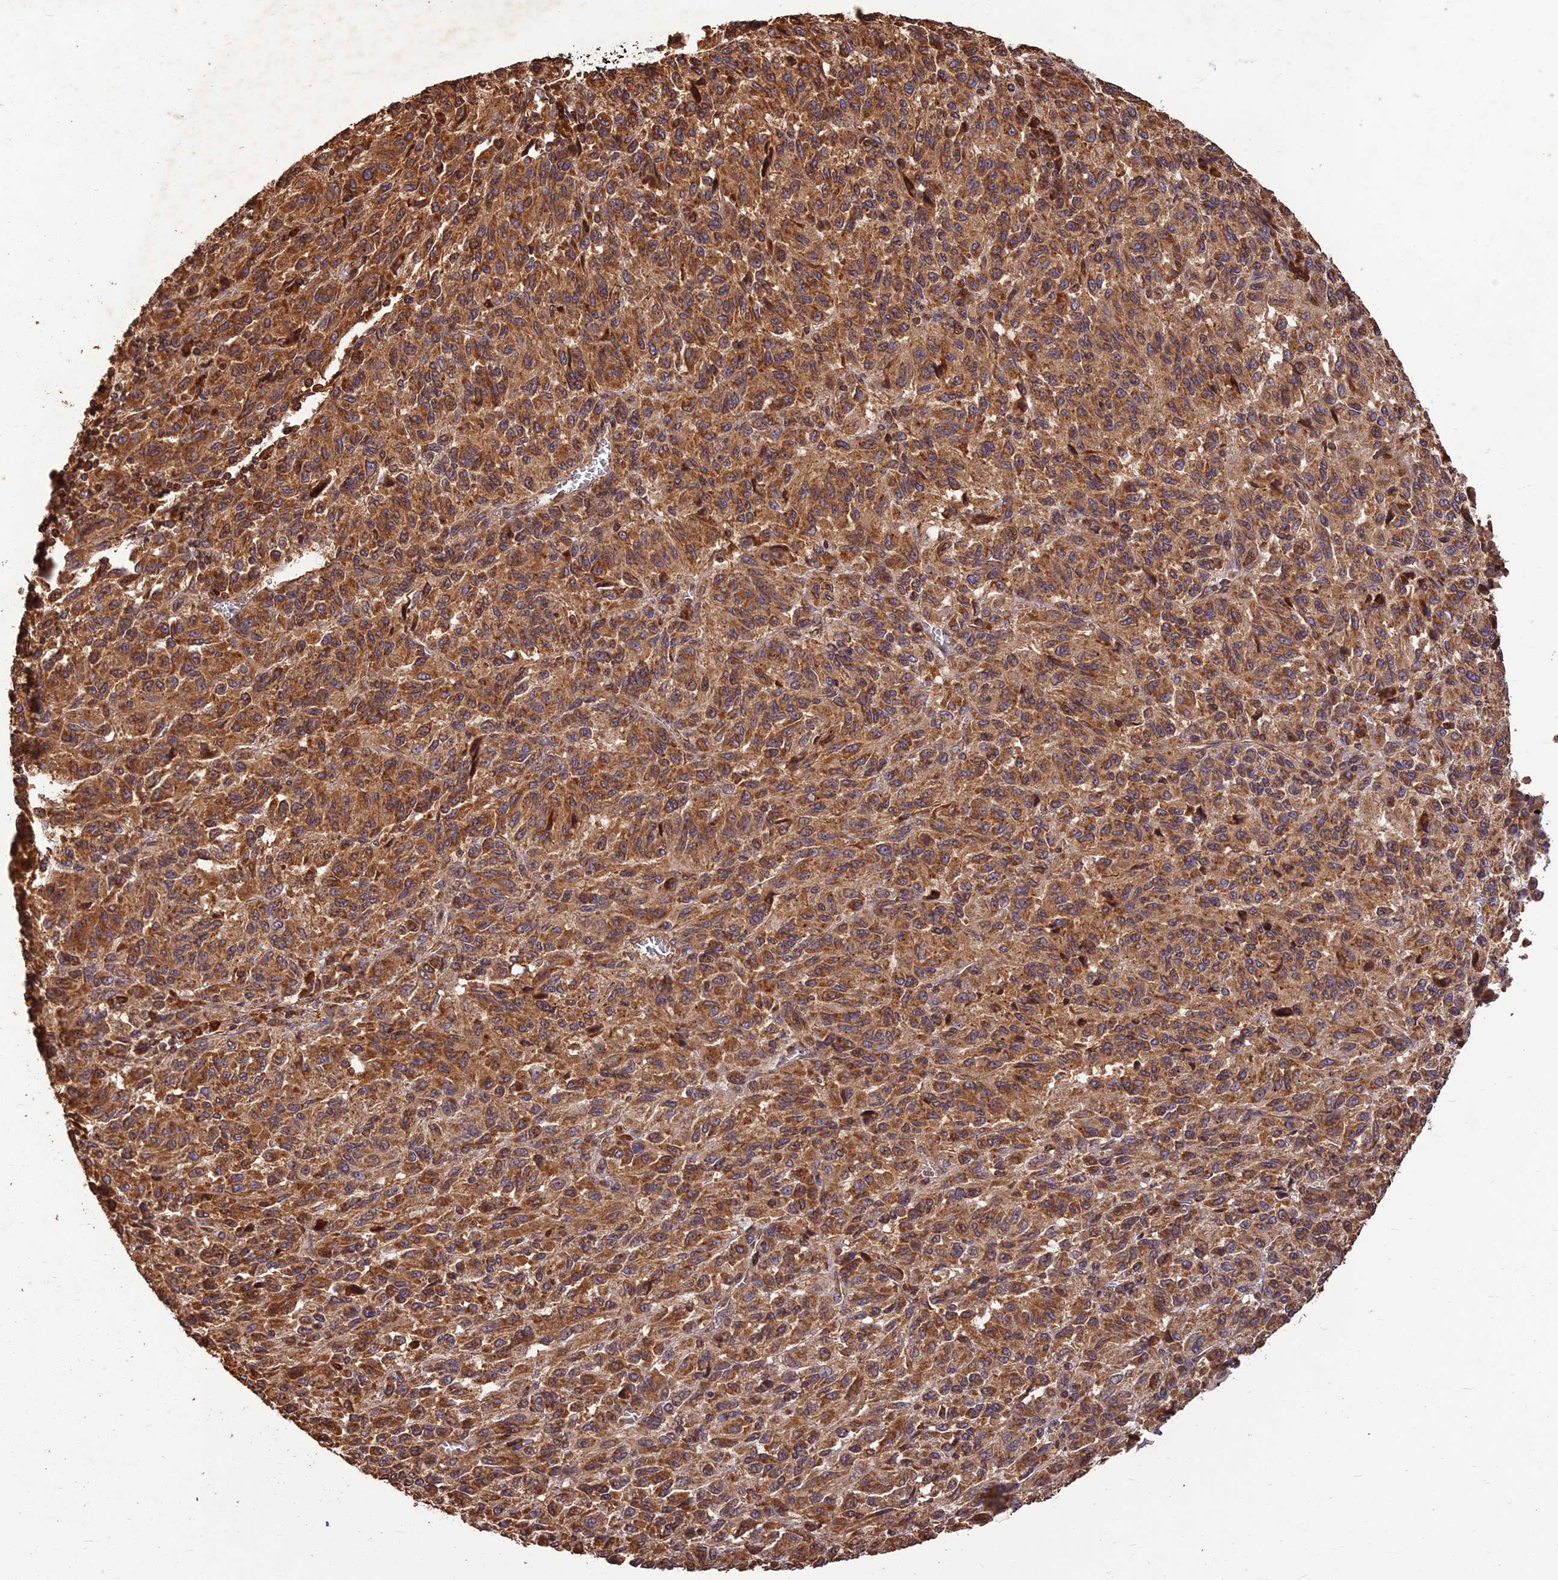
{"staining": {"intensity": "moderate", "quantity": ">75%", "location": "cytoplasmic/membranous"}, "tissue": "melanoma", "cell_type": "Tumor cells", "image_type": "cancer", "snomed": [{"axis": "morphology", "description": "Malignant melanoma, Metastatic site"}, {"axis": "topography", "description": "Lung"}], "caption": "Immunohistochemical staining of human malignant melanoma (metastatic site) displays moderate cytoplasmic/membranous protein expression in approximately >75% of tumor cells.", "gene": "CORO1C", "patient": {"sex": "male", "age": 64}}